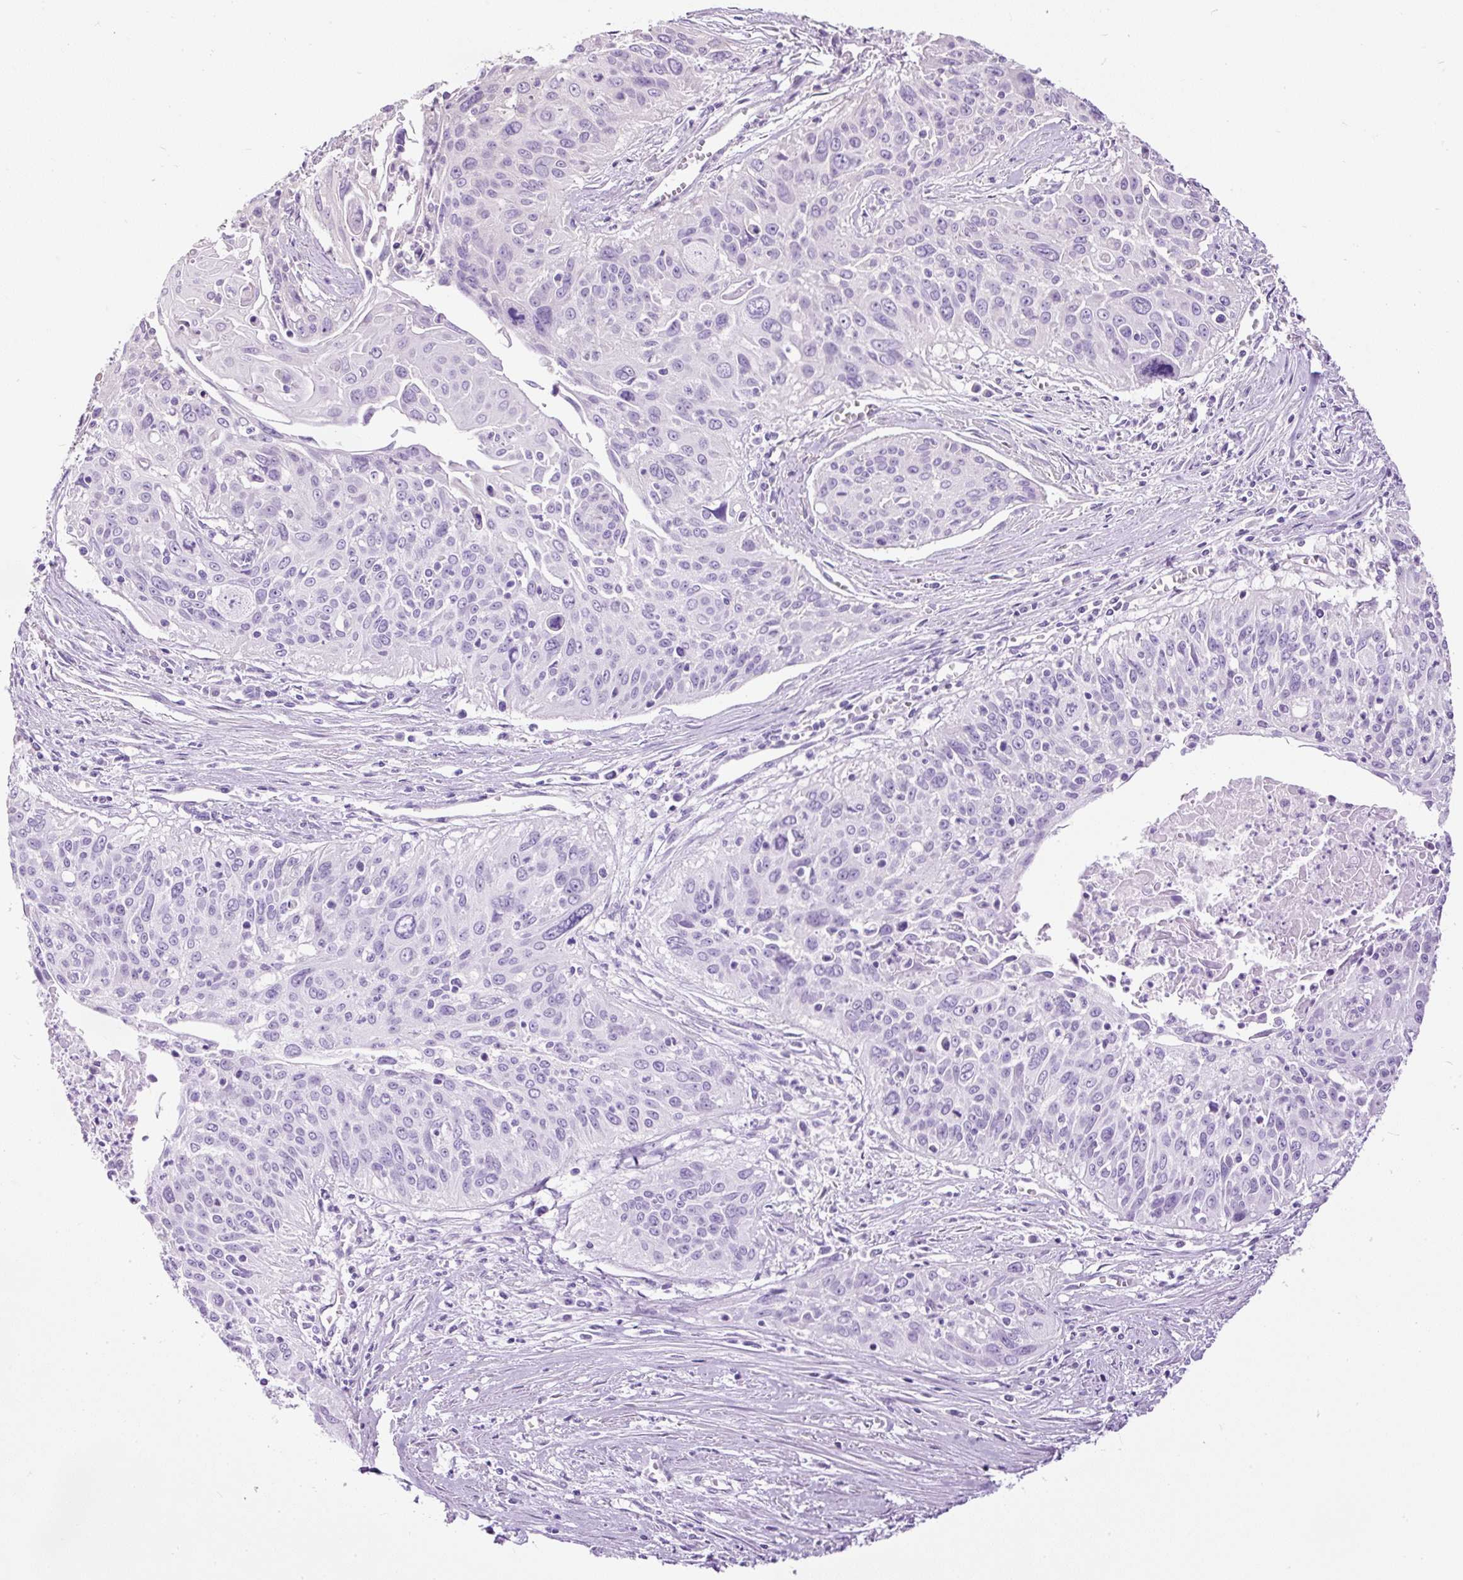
{"staining": {"intensity": "negative", "quantity": "none", "location": "none"}, "tissue": "cervical cancer", "cell_type": "Tumor cells", "image_type": "cancer", "snomed": [{"axis": "morphology", "description": "Squamous cell carcinoma, NOS"}, {"axis": "topography", "description": "Cervix"}], "caption": "High power microscopy micrograph of an IHC photomicrograph of cervical squamous cell carcinoma, revealing no significant staining in tumor cells.", "gene": "PDIA2", "patient": {"sex": "female", "age": 55}}